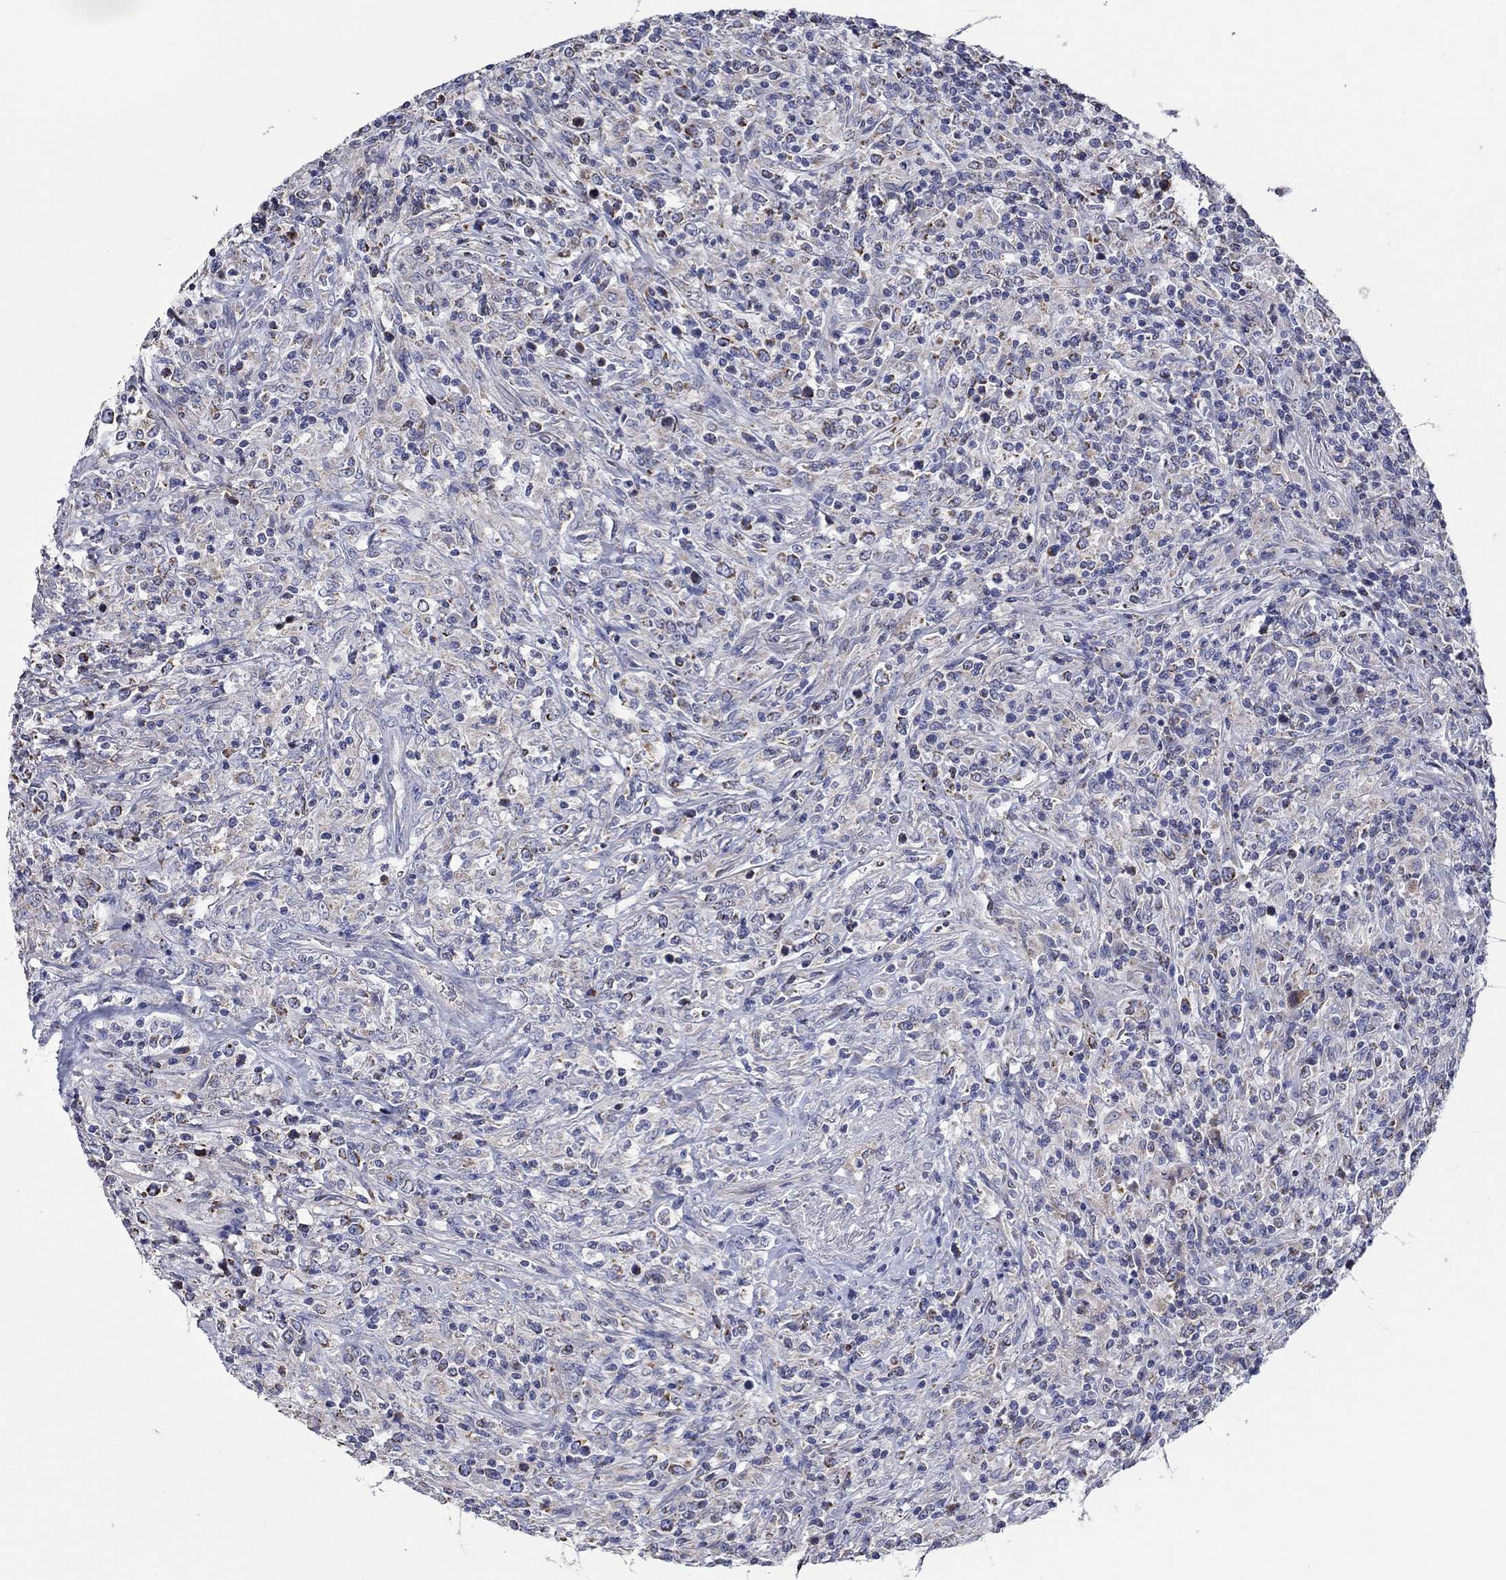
{"staining": {"intensity": "negative", "quantity": "none", "location": "none"}, "tissue": "lymphoma", "cell_type": "Tumor cells", "image_type": "cancer", "snomed": [{"axis": "morphology", "description": "Malignant lymphoma, non-Hodgkin's type, High grade"}, {"axis": "topography", "description": "Lung"}], "caption": "DAB immunohistochemical staining of high-grade malignant lymphoma, non-Hodgkin's type shows no significant staining in tumor cells.", "gene": "CLVS1", "patient": {"sex": "male", "age": 79}}